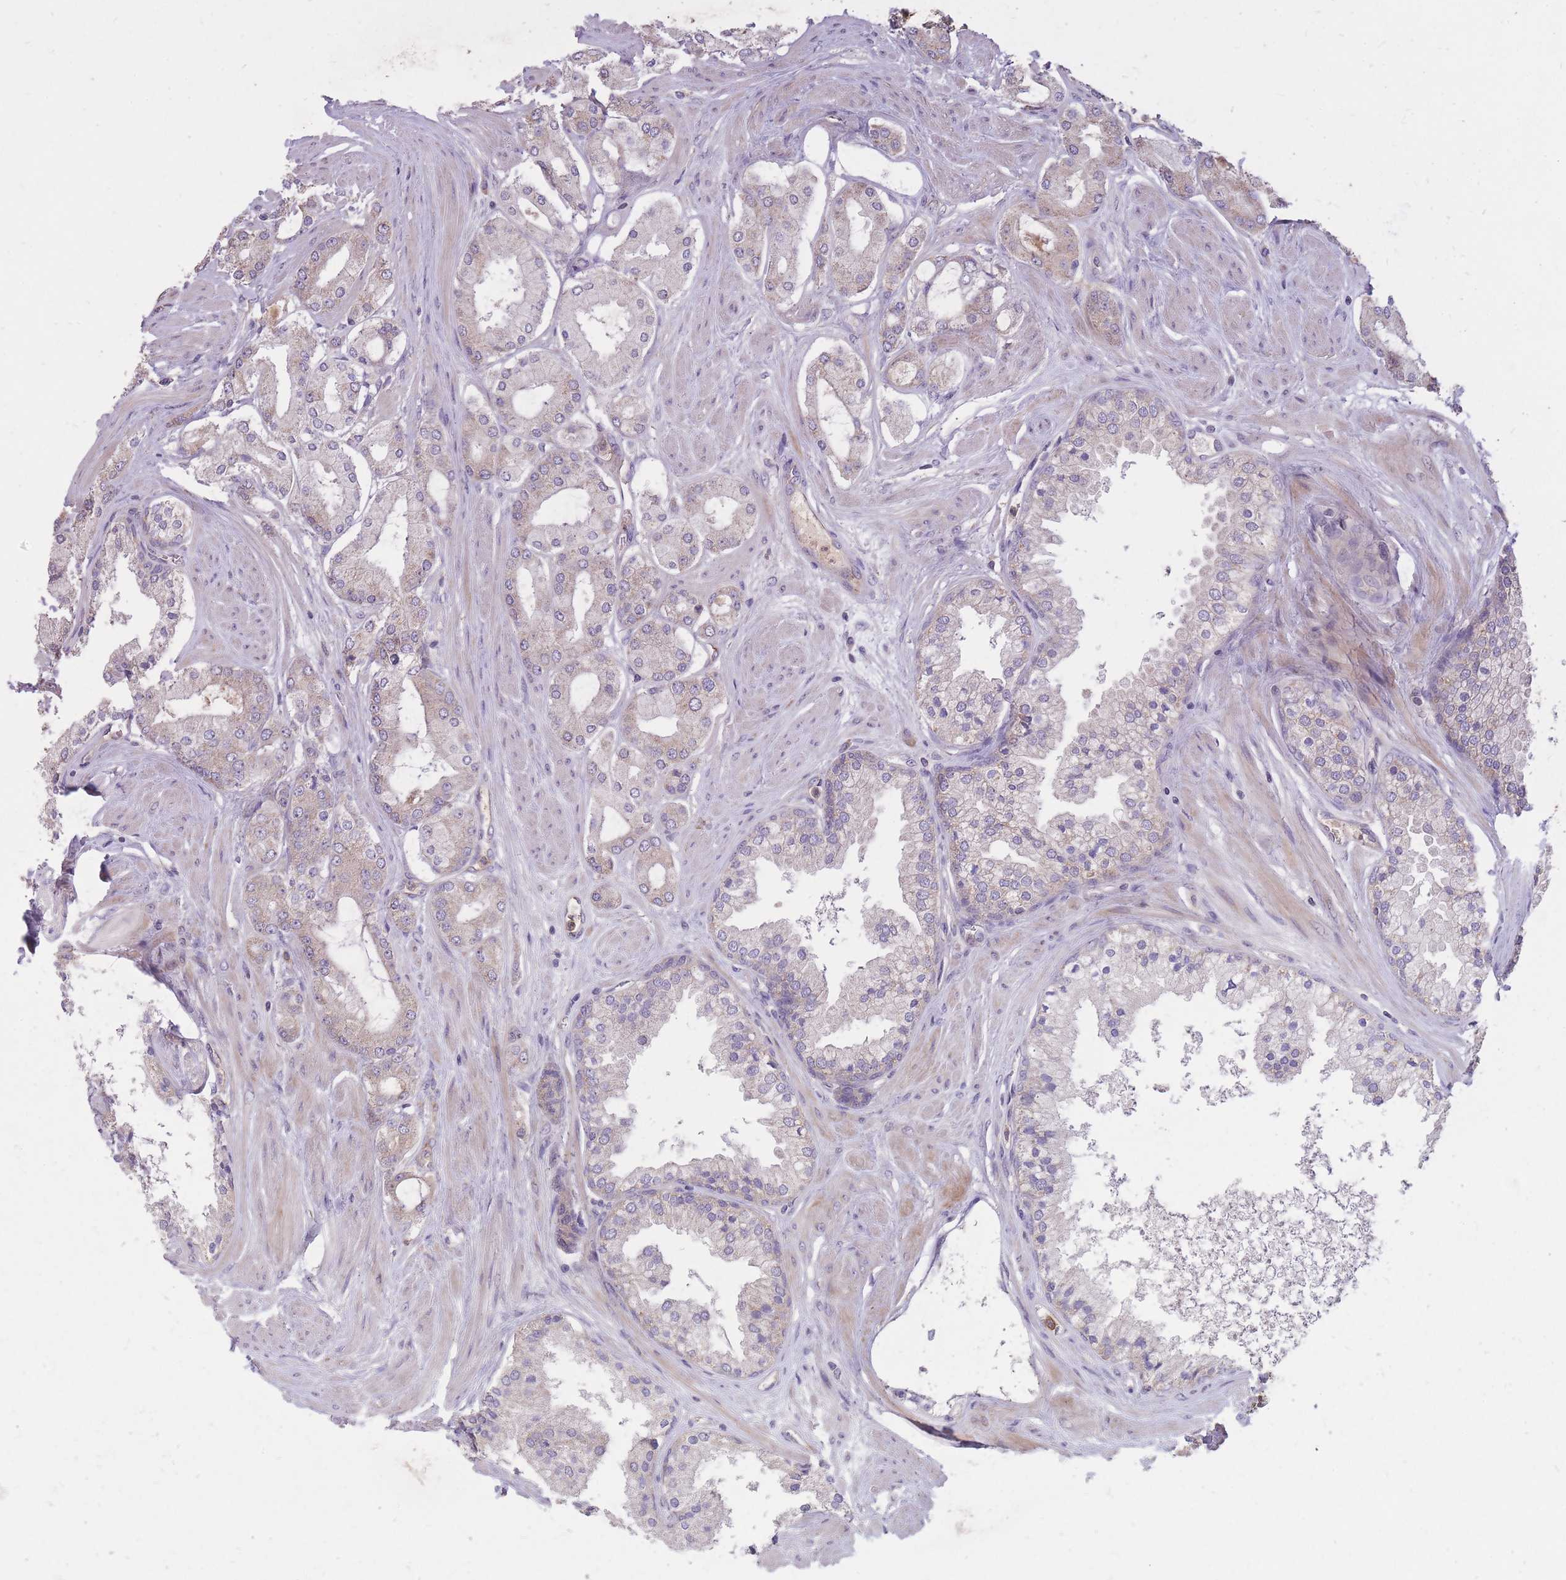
{"staining": {"intensity": "weak", "quantity": "<25%", "location": "cytoplasmic/membranous"}, "tissue": "prostate cancer", "cell_type": "Tumor cells", "image_type": "cancer", "snomed": [{"axis": "morphology", "description": "Adenocarcinoma, Low grade"}, {"axis": "topography", "description": "Prostate"}], "caption": "Immunohistochemistry (IHC) micrograph of prostate cancer stained for a protein (brown), which demonstrates no positivity in tumor cells.", "gene": "IGF2BP2", "patient": {"sex": "male", "age": 42}}